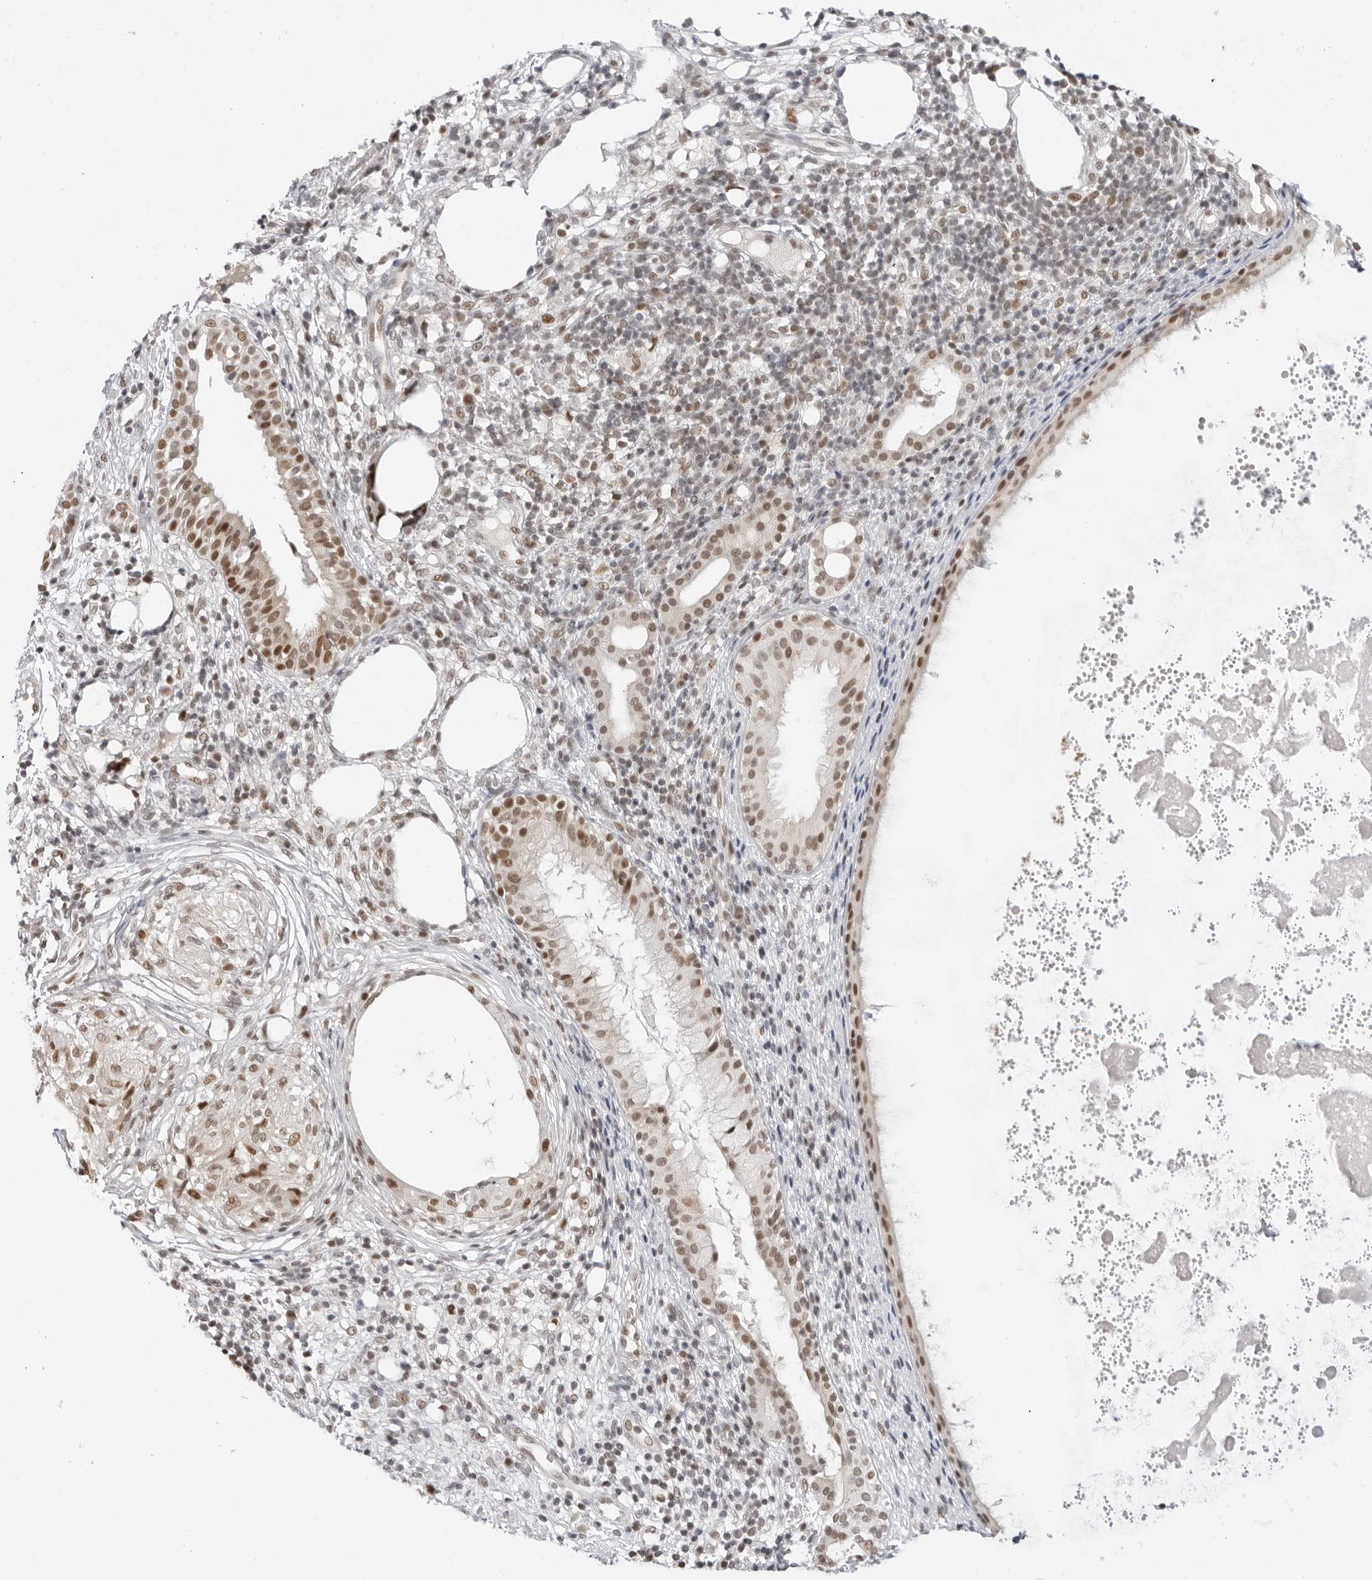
{"staining": {"intensity": "moderate", "quantity": ">75%", "location": "nuclear"}, "tissue": "nasopharynx", "cell_type": "Respiratory epithelial cells", "image_type": "normal", "snomed": [{"axis": "morphology", "description": "Normal tissue, NOS"}, {"axis": "topography", "description": "Nasopharynx"}], "caption": "High-magnification brightfield microscopy of normal nasopharynx stained with DAB (brown) and counterstained with hematoxylin (blue). respiratory epithelial cells exhibit moderate nuclear staining is seen in about>75% of cells. (IHC, brightfield microscopy, high magnification).", "gene": "MSH6", "patient": {"sex": "male", "age": 22}}